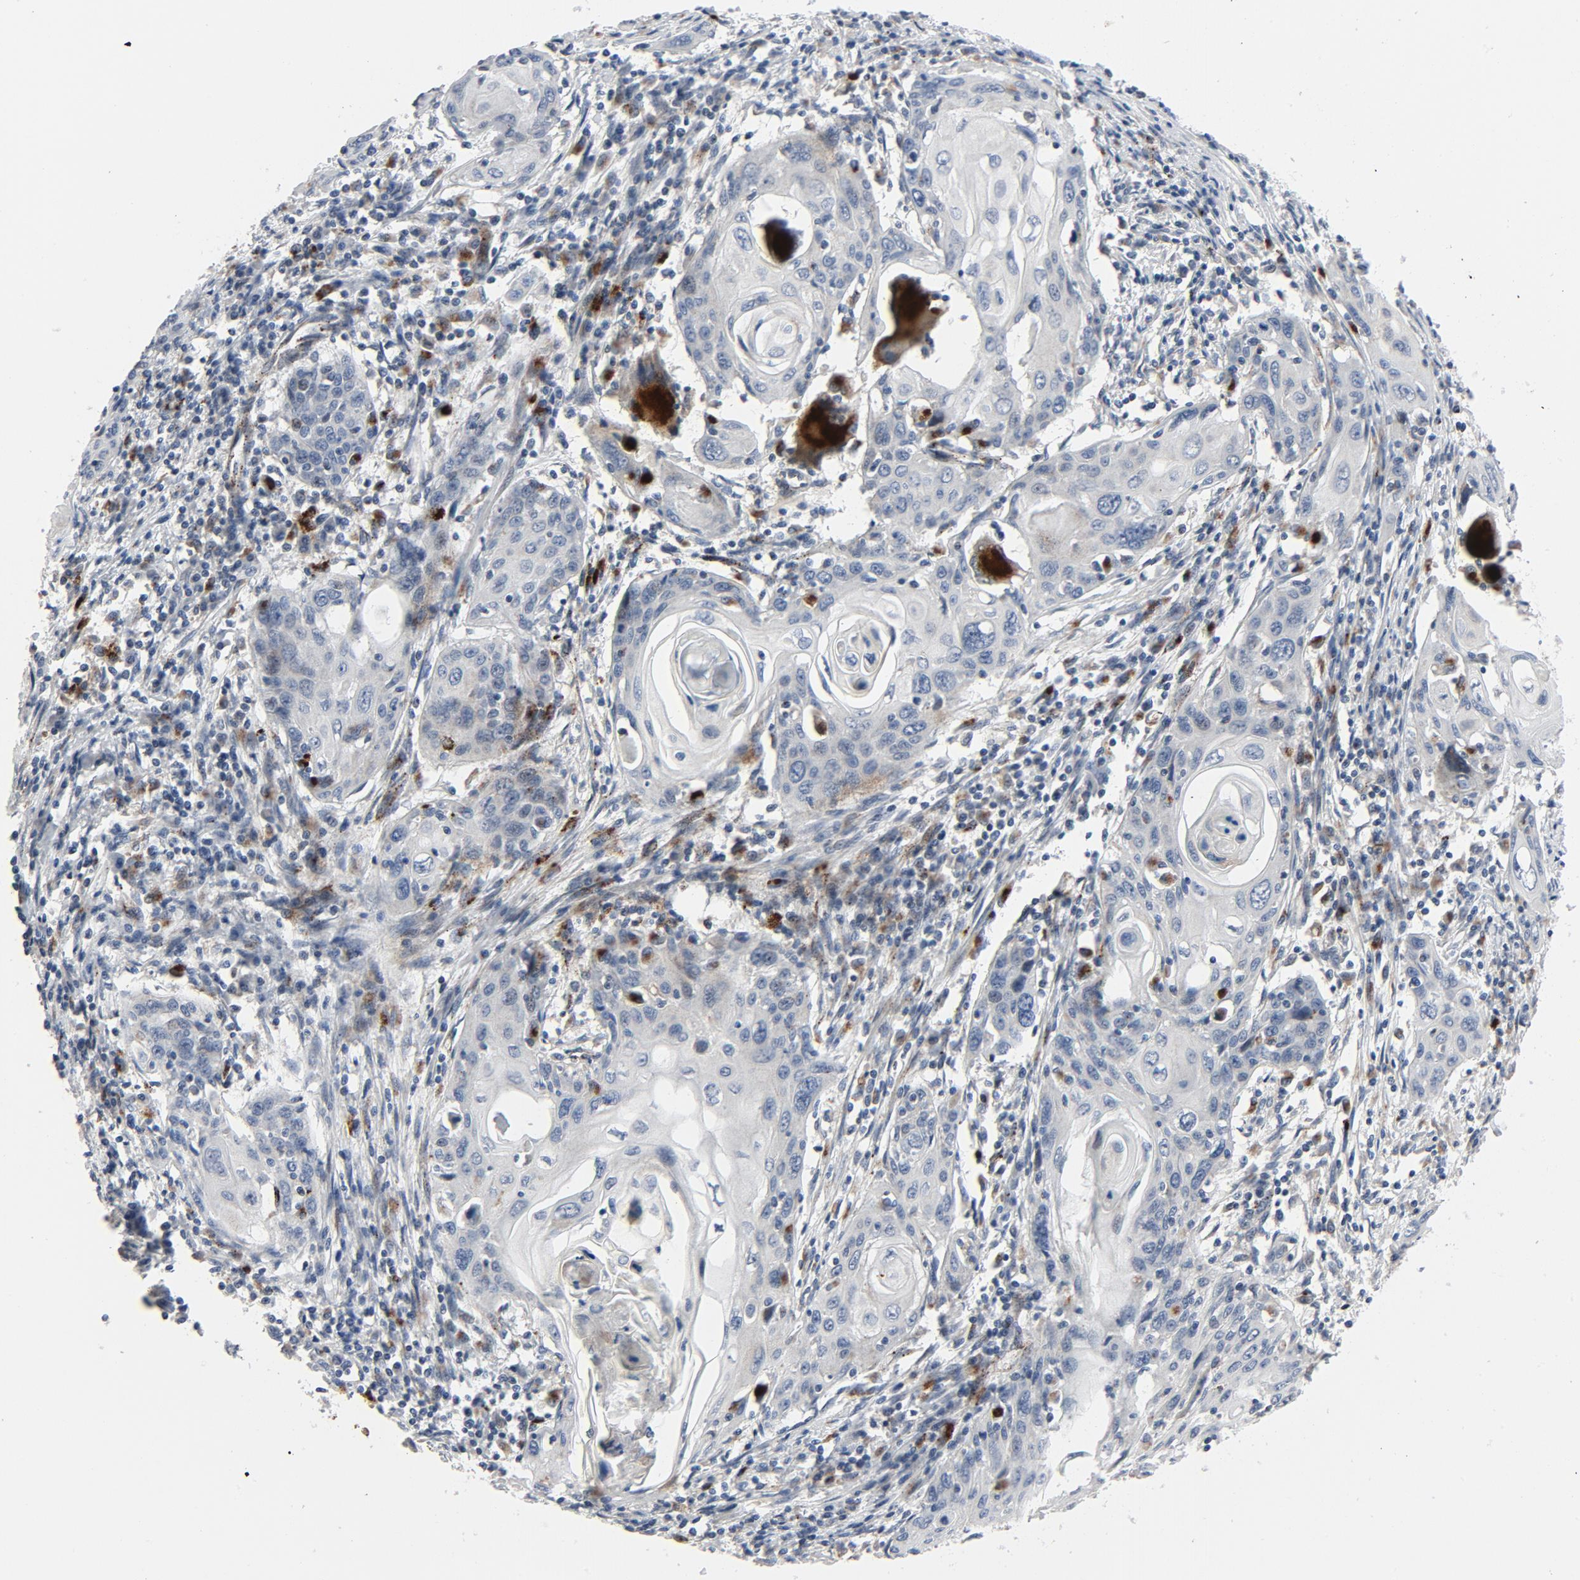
{"staining": {"intensity": "negative", "quantity": "none", "location": "none"}, "tissue": "cervical cancer", "cell_type": "Tumor cells", "image_type": "cancer", "snomed": [{"axis": "morphology", "description": "Squamous cell carcinoma, NOS"}, {"axis": "topography", "description": "Cervix"}], "caption": "Cervical cancer (squamous cell carcinoma) was stained to show a protein in brown. There is no significant expression in tumor cells.", "gene": "AKT2", "patient": {"sex": "female", "age": 40}}